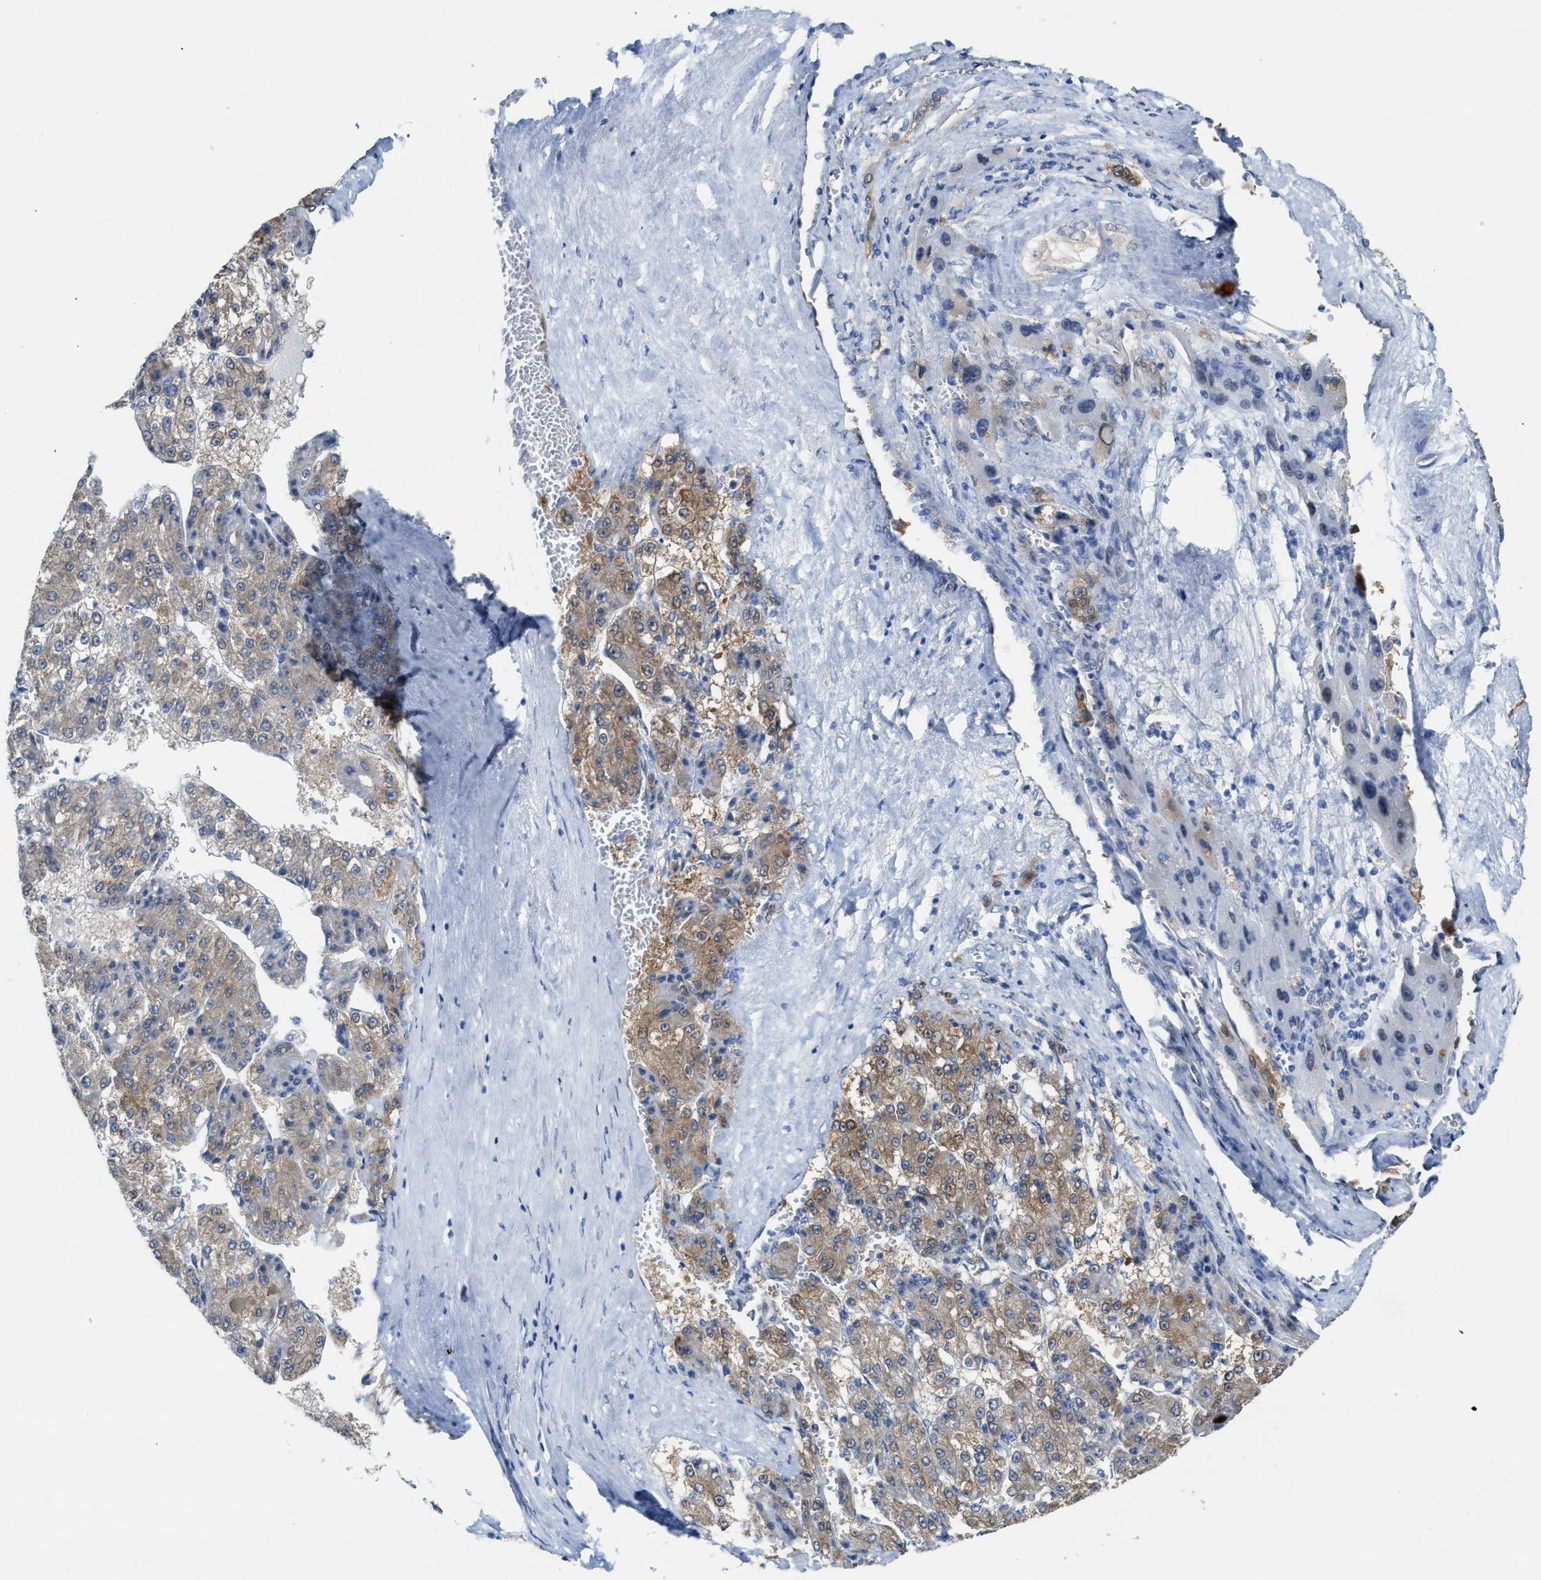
{"staining": {"intensity": "moderate", "quantity": "<25%", "location": "cytoplasmic/membranous"}, "tissue": "liver cancer", "cell_type": "Tumor cells", "image_type": "cancer", "snomed": [{"axis": "morphology", "description": "Carcinoma, Hepatocellular, NOS"}, {"axis": "topography", "description": "Liver"}], "caption": "Human liver cancer (hepatocellular carcinoma) stained with a brown dye reveals moderate cytoplasmic/membranous positive staining in approximately <25% of tumor cells.", "gene": "ASS1", "patient": {"sex": "female", "age": 73}}